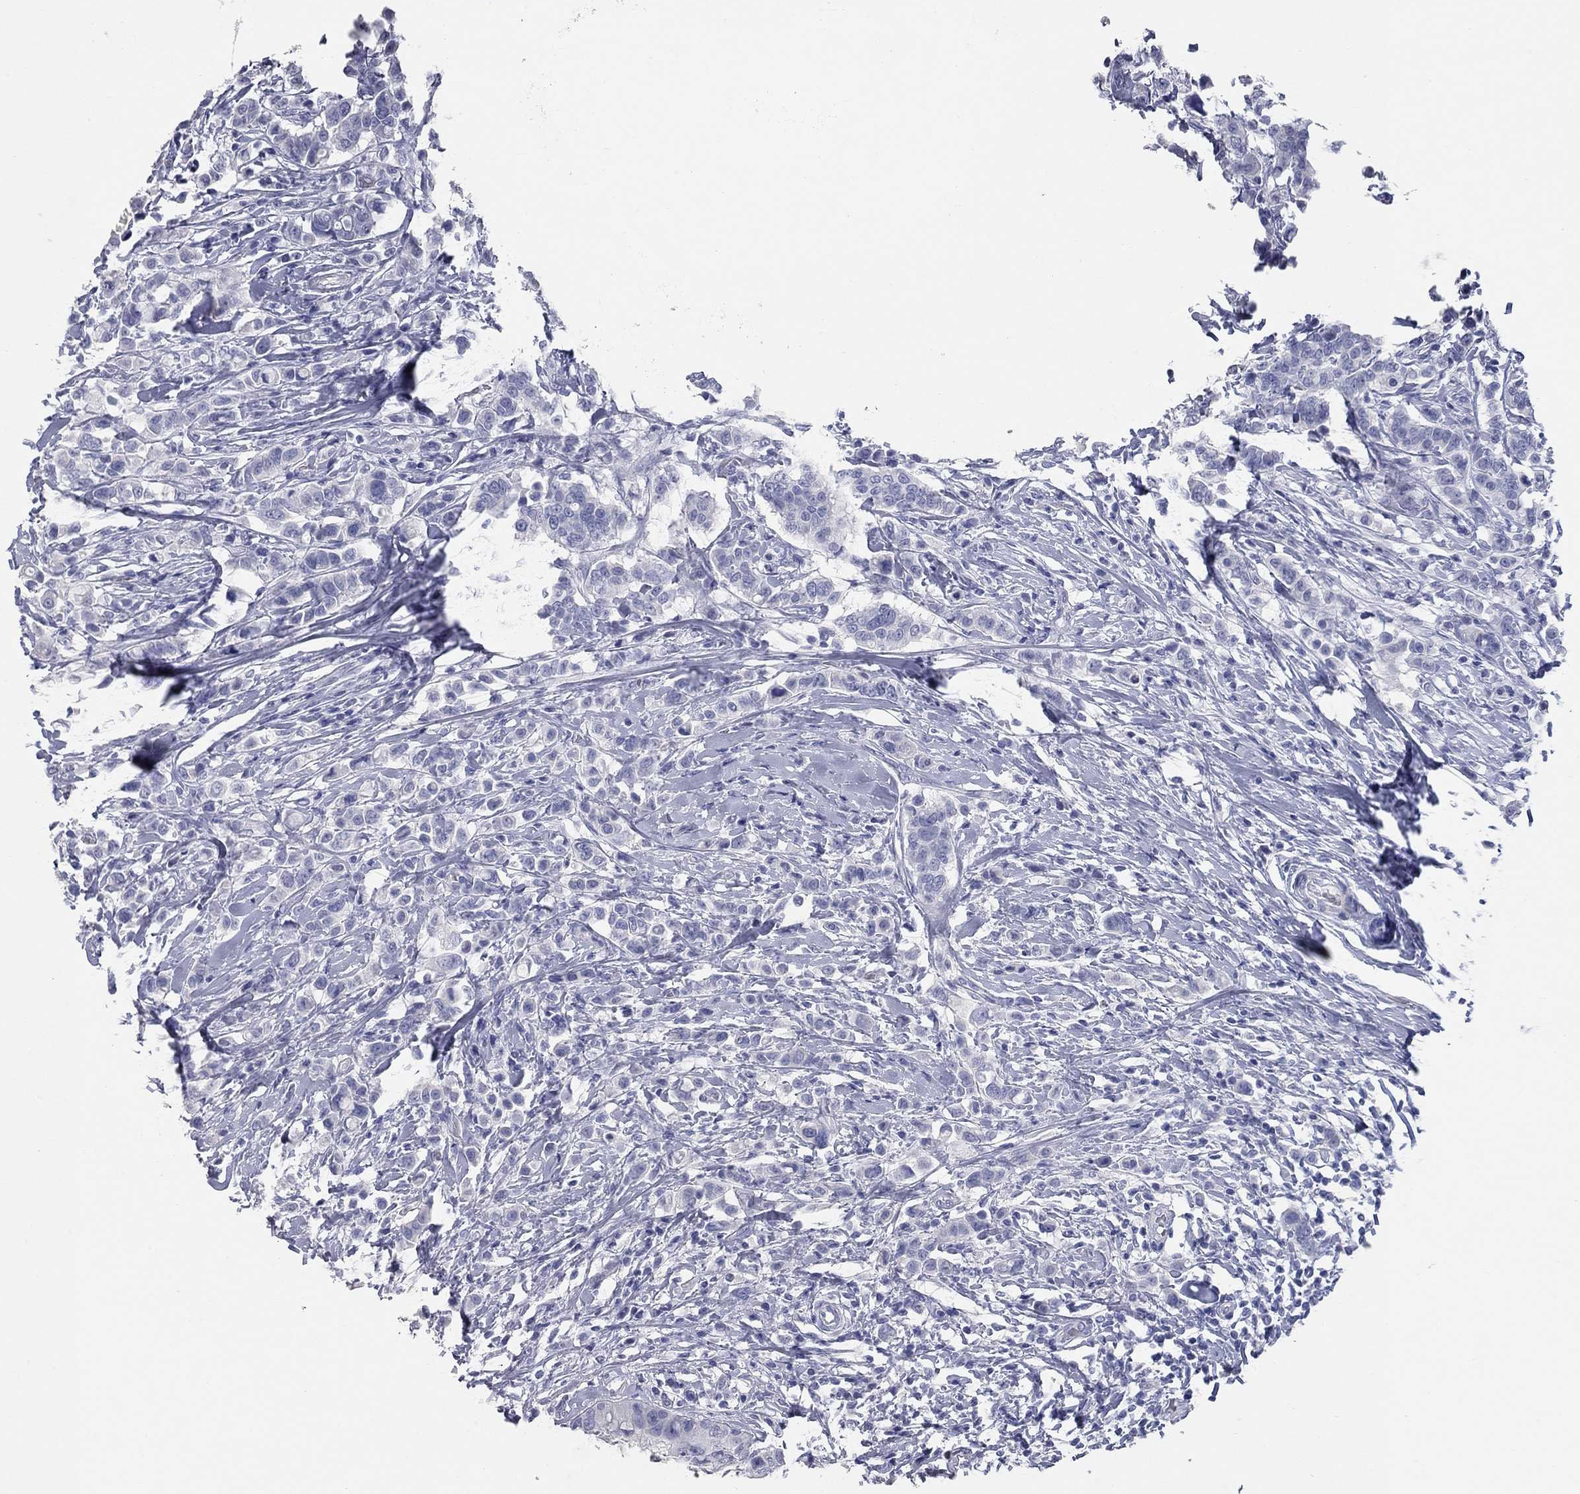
{"staining": {"intensity": "negative", "quantity": "none", "location": "none"}, "tissue": "breast cancer", "cell_type": "Tumor cells", "image_type": "cancer", "snomed": [{"axis": "morphology", "description": "Duct carcinoma"}, {"axis": "topography", "description": "Breast"}], "caption": "Immunohistochemical staining of human breast intraductal carcinoma shows no significant expression in tumor cells.", "gene": "TAC1", "patient": {"sex": "female", "age": 27}}